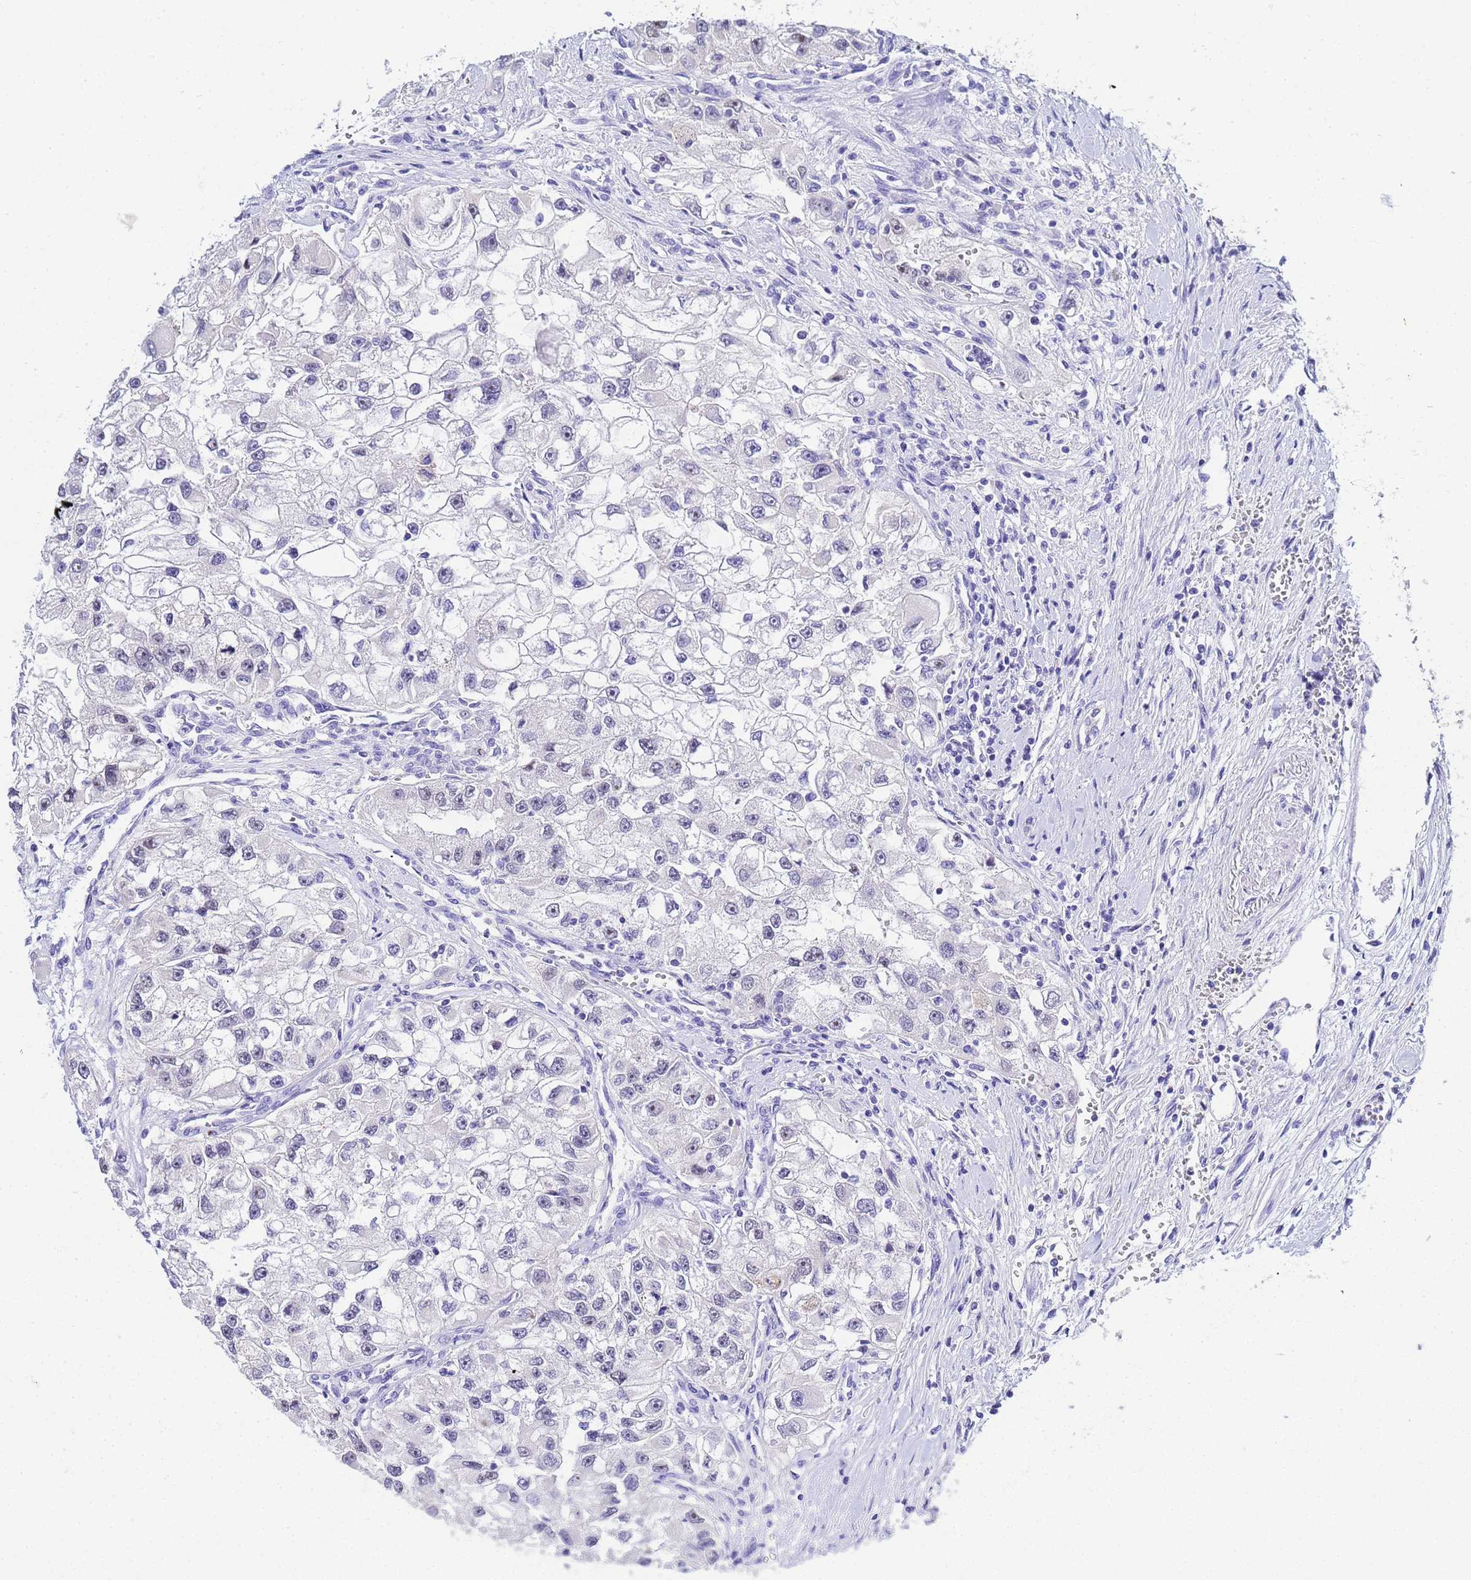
{"staining": {"intensity": "weak", "quantity": "<25%", "location": "nuclear"}, "tissue": "renal cancer", "cell_type": "Tumor cells", "image_type": "cancer", "snomed": [{"axis": "morphology", "description": "Adenocarcinoma, NOS"}, {"axis": "topography", "description": "Kidney"}], "caption": "Immunohistochemistry (IHC) photomicrograph of renal cancer stained for a protein (brown), which exhibits no expression in tumor cells. The staining was performed using DAB (3,3'-diaminobenzidine) to visualize the protein expression in brown, while the nuclei were stained in blue with hematoxylin (Magnification: 20x).", "gene": "ACTL6B", "patient": {"sex": "male", "age": 63}}